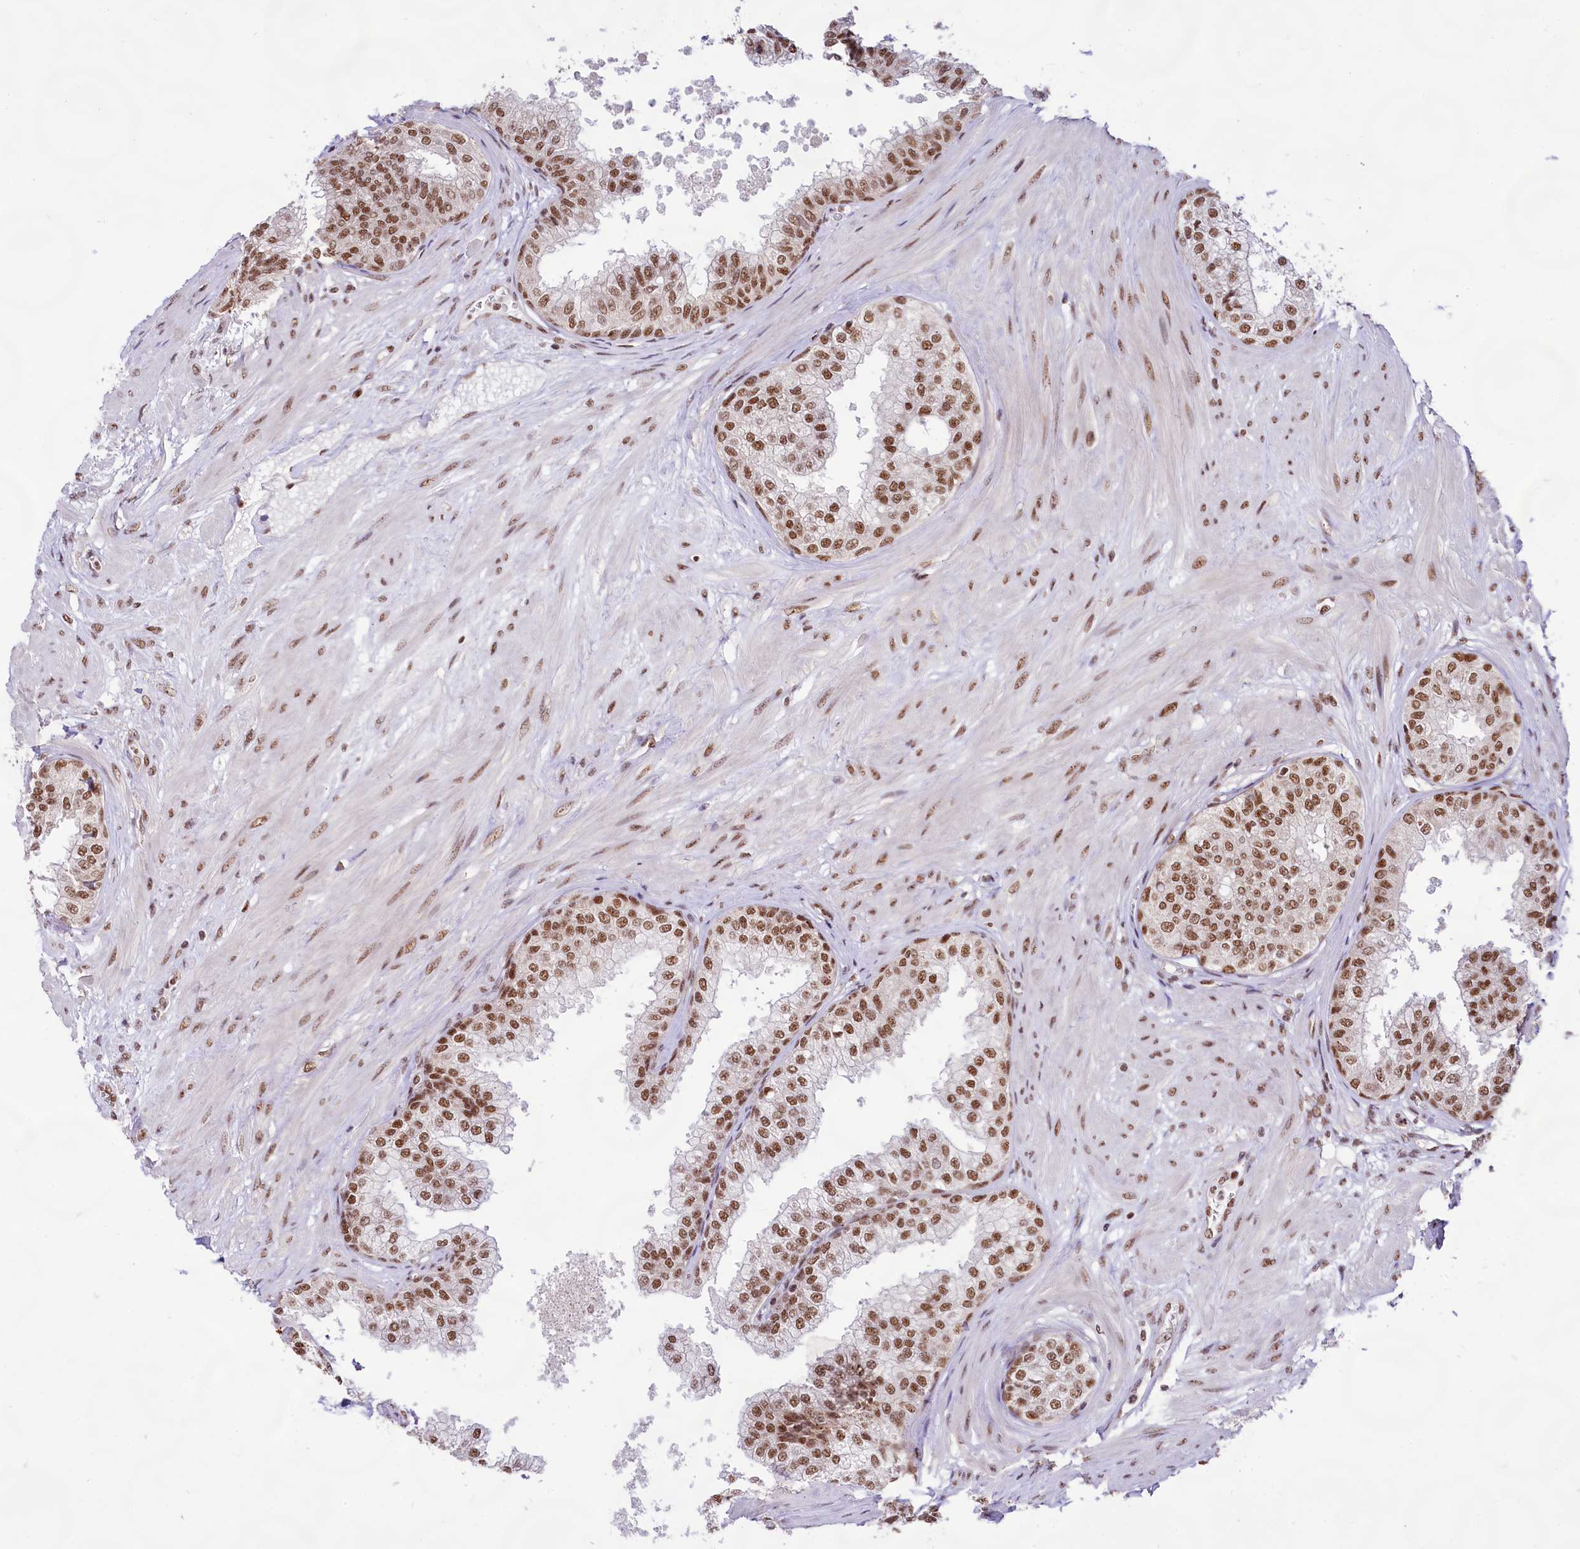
{"staining": {"intensity": "strong", "quantity": ">75%", "location": "nuclear"}, "tissue": "prostate", "cell_type": "Glandular cells", "image_type": "normal", "snomed": [{"axis": "morphology", "description": "Normal tissue, NOS"}, {"axis": "topography", "description": "Prostate"}], "caption": "Unremarkable prostate displays strong nuclear positivity in about >75% of glandular cells, visualized by immunohistochemistry. (DAB IHC, brown staining for protein, blue staining for nuclei).", "gene": "HIRA", "patient": {"sex": "male", "age": 60}}